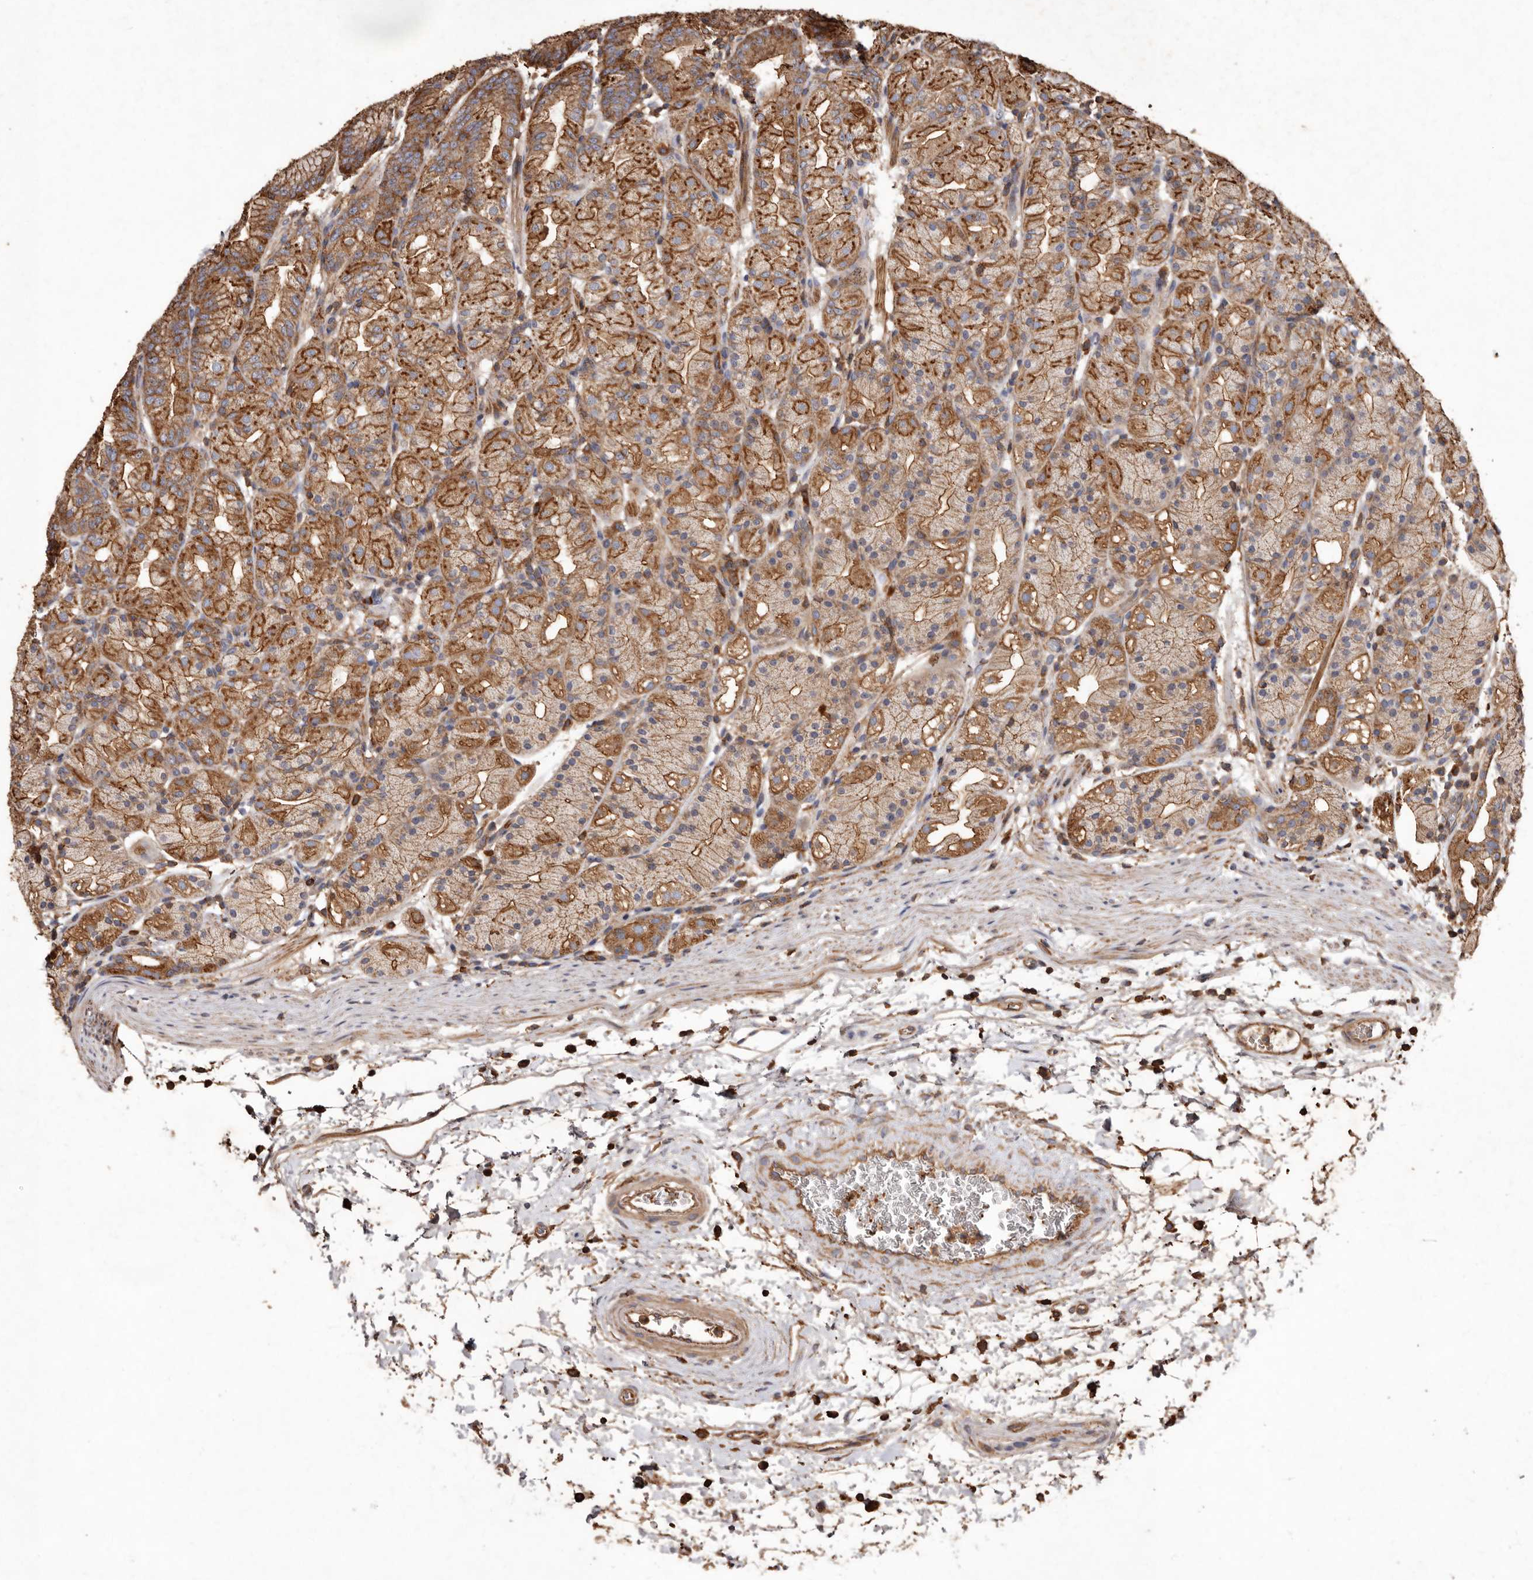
{"staining": {"intensity": "strong", "quantity": ">75%", "location": "cytoplasmic/membranous"}, "tissue": "stomach", "cell_type": "Glandular cells", "image_type": "normal", "snomed": [{"axis": "morphology", "description": "Normal tissue, NOS"}, {"axis": "topography", "description": "Stomach, upper"}], "caption": "IHC (DAB (3,3'-diaminobenzidine)) staining of benign human stomach demonstrates strong cytoplasmic/membranous protein positivity in approximately >75% of glandular cells.", "gene": "COQ8B", "patient": {"sex": "male", "age": 48}}